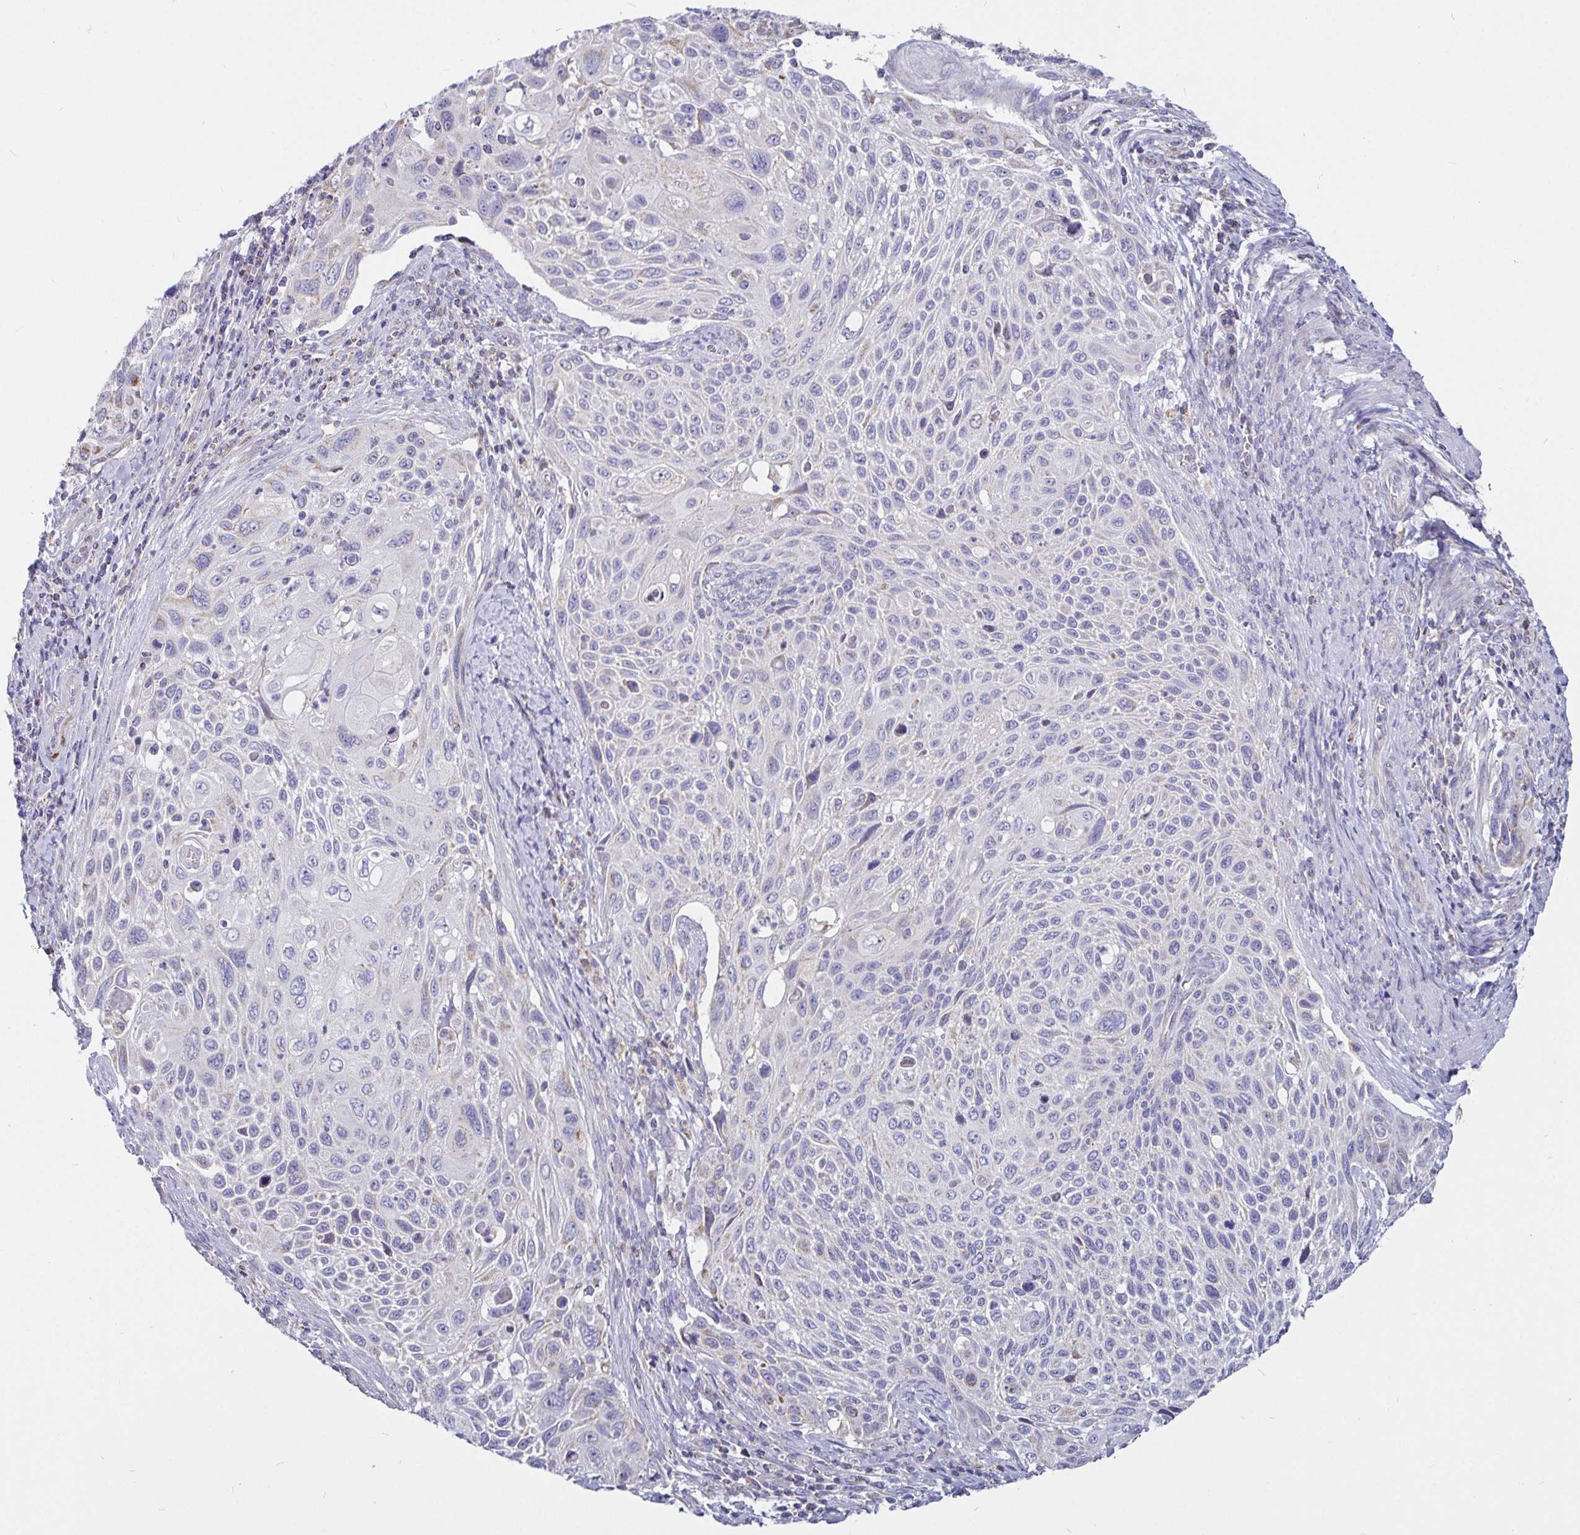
{"staining": {"intensity": "weak", "quantity": "<25%", "location": "cytoplasmic/membranous"}, "tissue": "cervical cancer", "cell_type": "Tumor cells", "image_type": "cancer", "snomed": [{"axis": "morphology", "description": "Squamous cell carcinoma, NOS"}, {"axis": "topography", "description": "Cervix"}], "caption": "IHC image of neoplastic tissue: cervical squamous cell carcinoma stained with DAB (3,3'-diaminobenzidine) exhibits no significant protein positivity in tumor cells. (DAB immunohistochemistry (IHC) with hematoxylin counter stain).", "gene": "PGAM2", "patient": {"sex": "female", "age": 70}}